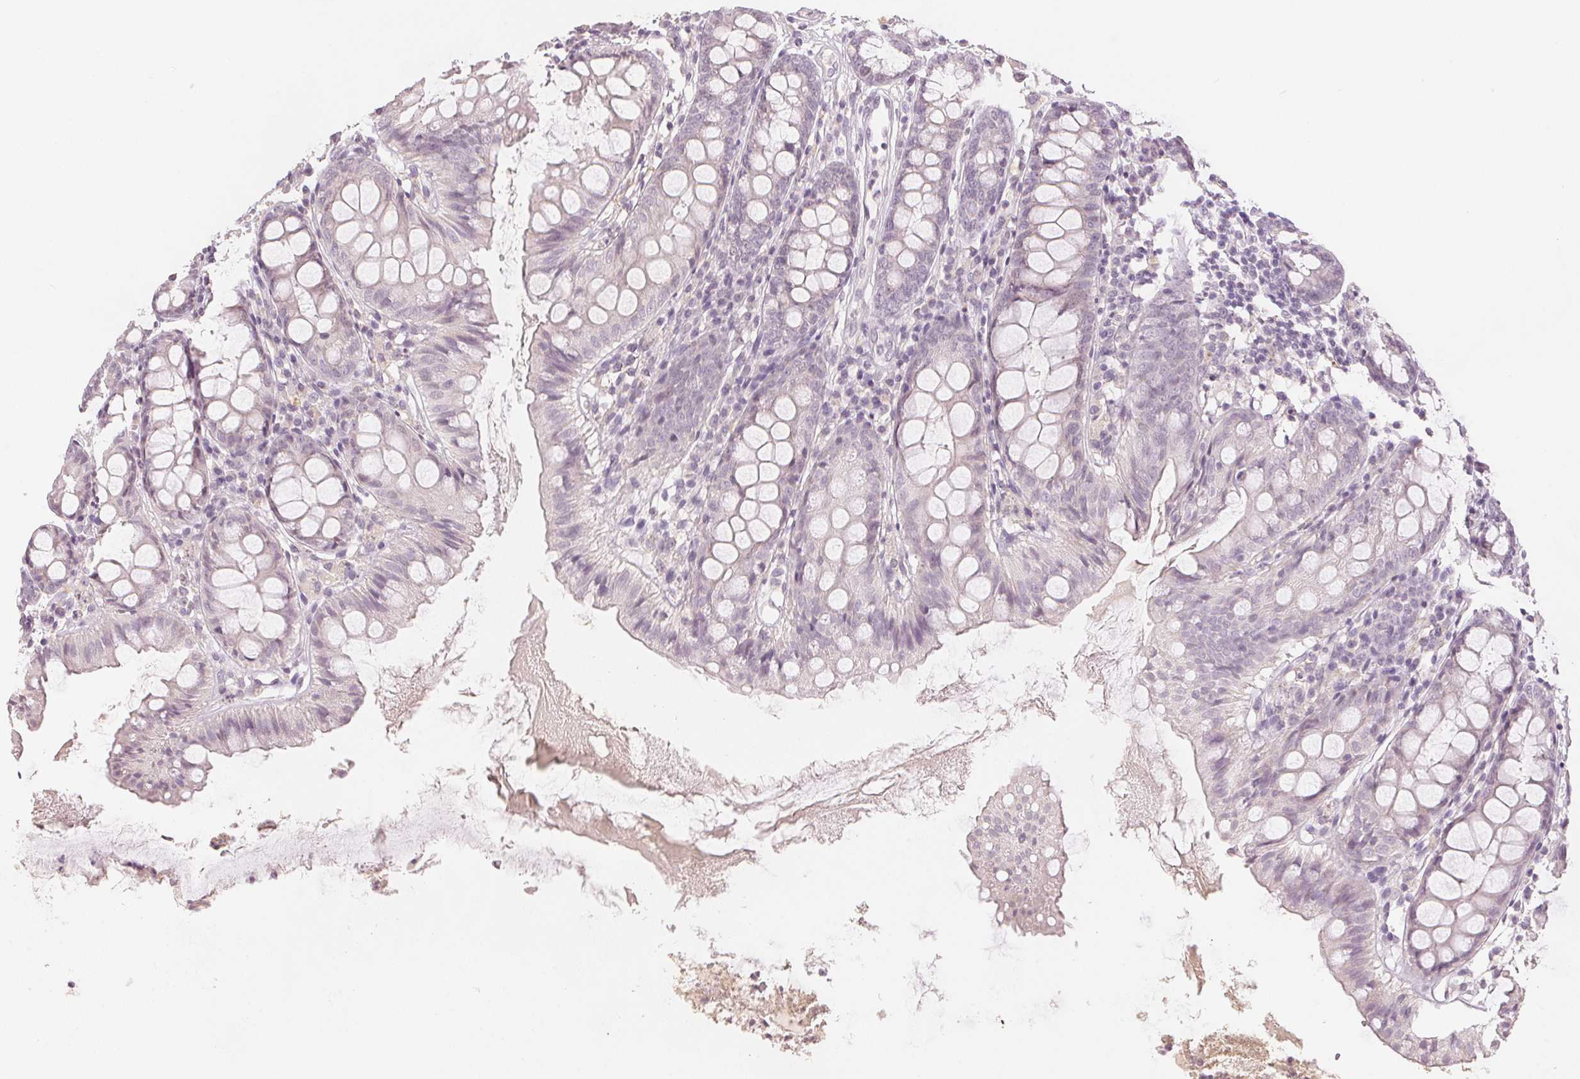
{"staining": {"intensity": "negative", "quantity": "none", "location": "none"}, "tissue": "colon", "cell_type": "Endothelial cells", "image_type": "normal", "snomed": [{"axis": "morphology", "description": "Normal tissue, NOS"}, {"axis": "topography", "description": "Colon"}], "caption": "Immunohistochemistry of unremarkable human colon exhibits no positivity in endothelial cells. Brightfield microscopy of IHC stained with DAB (3,3'-diaminobenzidine) (brown) and hematoxylin (blue), captured at high magnification.", "gene": "SLC27A5", "patient": {"sex": "female", "age": 84}}